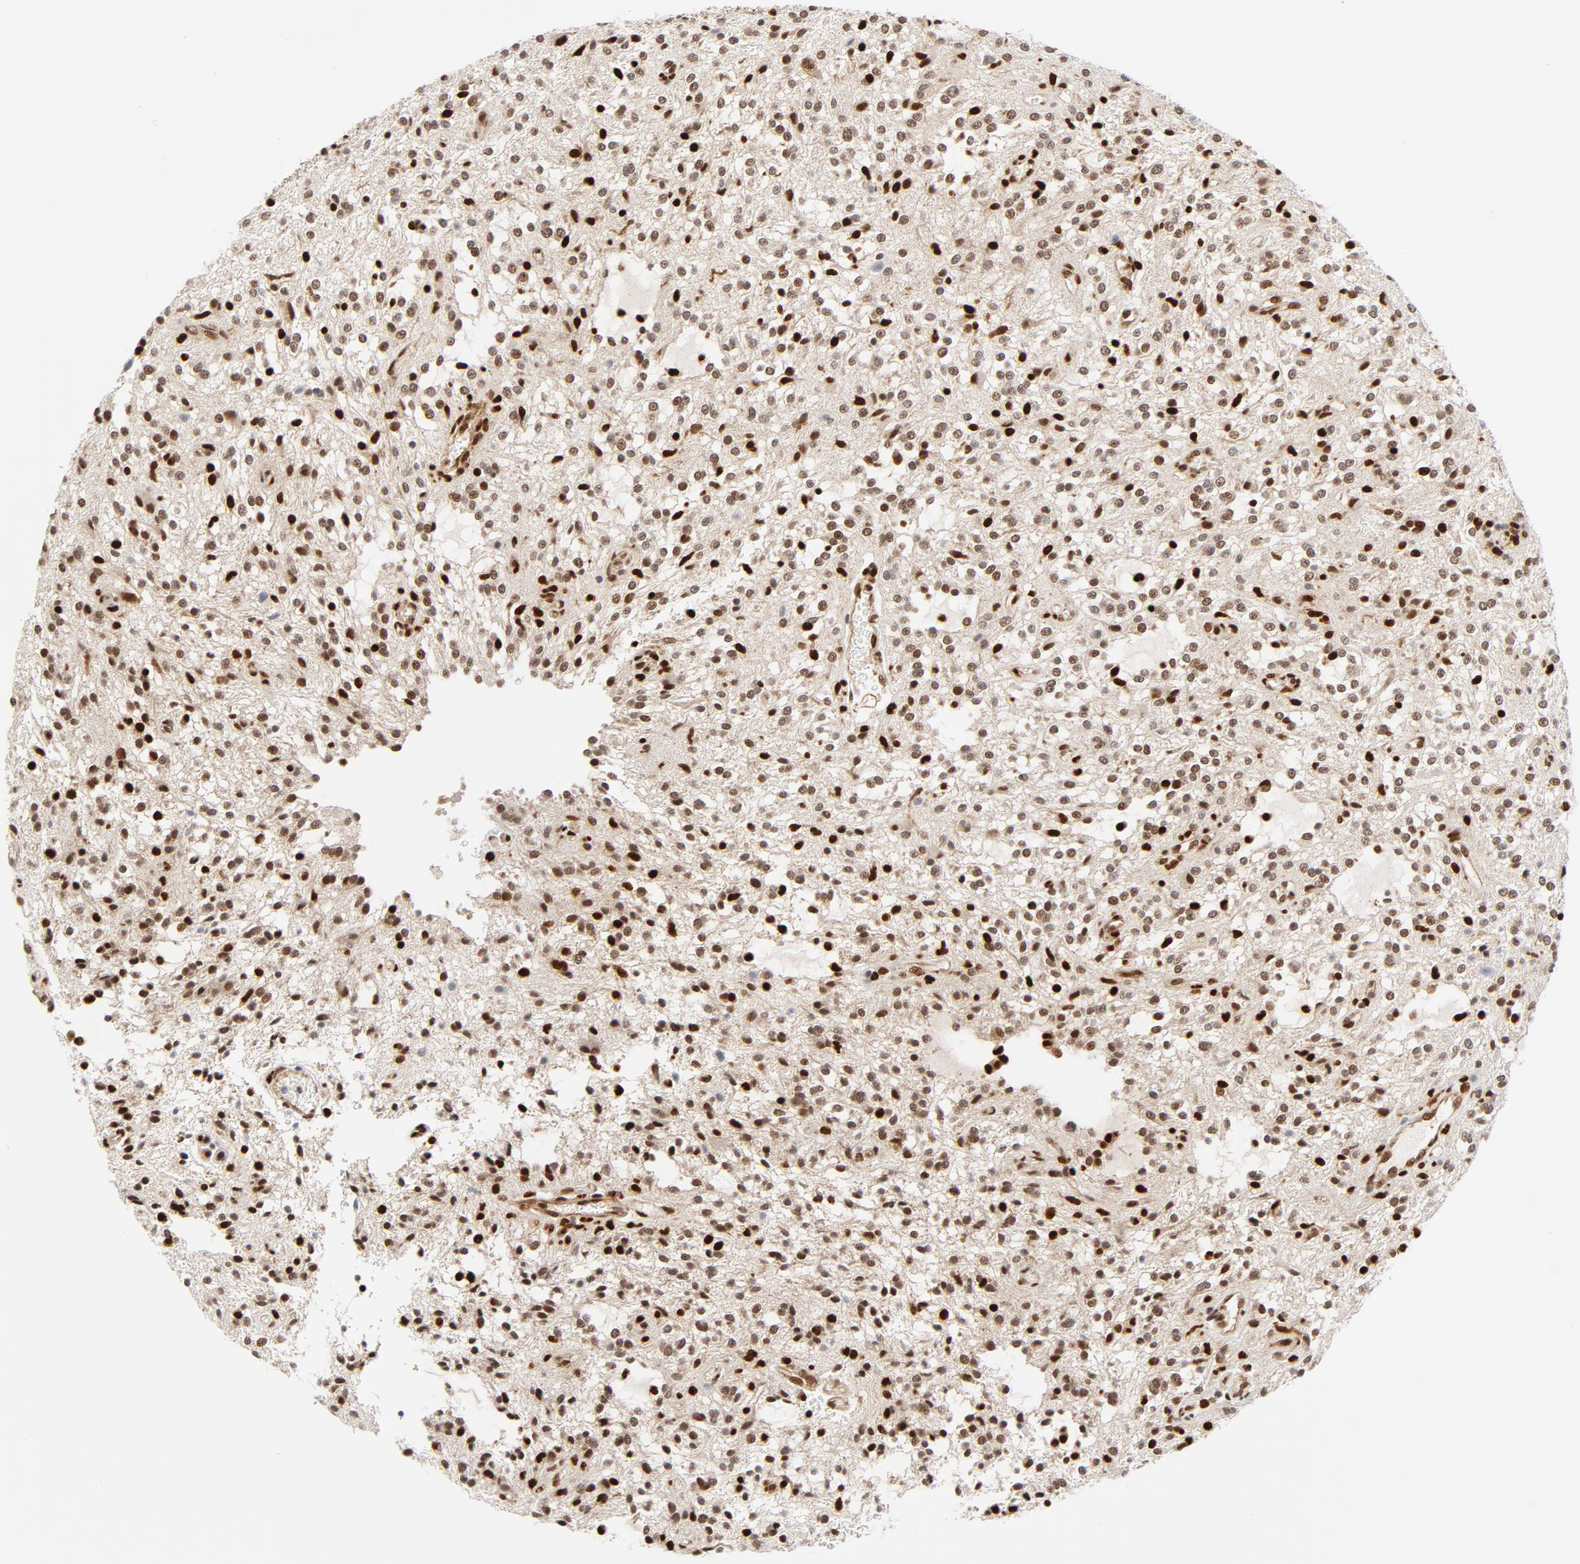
{"staining": {"intensity": "strong", "quantity": "25%-75%", "location": "nuclear"}, "tissue": "glioma", "cell_type": "Tumor cells", "image_type": "cancer", "snomed": [{"axis": "morphology", "description": "Glioma, malignant, NOS"}, {"axis": "topography", "description": "Cerebellum"}], "caption": "Protein staining demonstrates strong nuclear staining in about 25%-75% of tumor cells in glioma.", "gene": "MEF2A", "patient": {"sex": "female", "age": 10}}